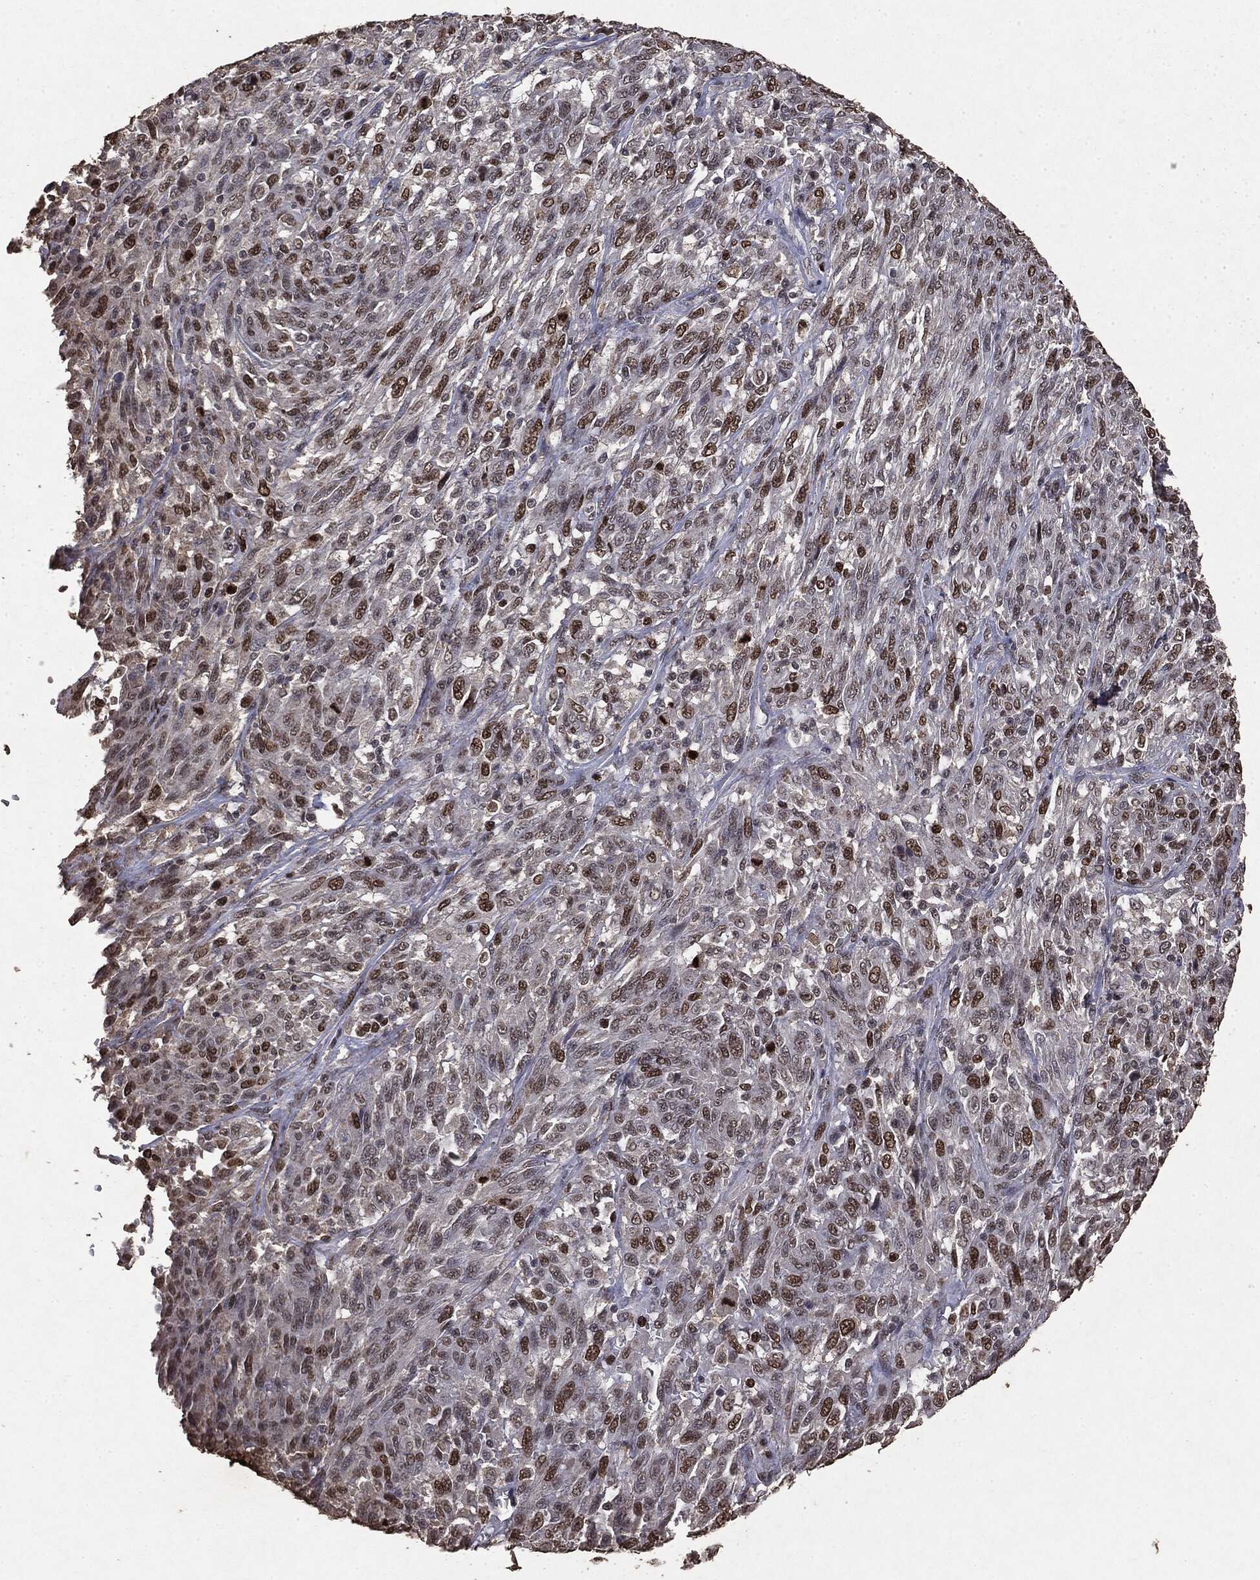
{"staining": {"intensity": "moderate", "quantity": "25%-75%", "location": "nuclear"}, "tissue": "melanoma", "cell_type": "Tumor cells", "image_type": "cancer", "snomed": [{"axis": "morphology", "description": "Malignant melanoma, NOS"}, {"axis": "topography", "description": "Skin"}], "caption": "Moderate nuclear staining for a protein is seen in approximately 25%-75% of tumor cells of malignant melanoma using immunohistochemistry.", "gene": "RAD18", "patient": {"sex": "female", "age": 91}}